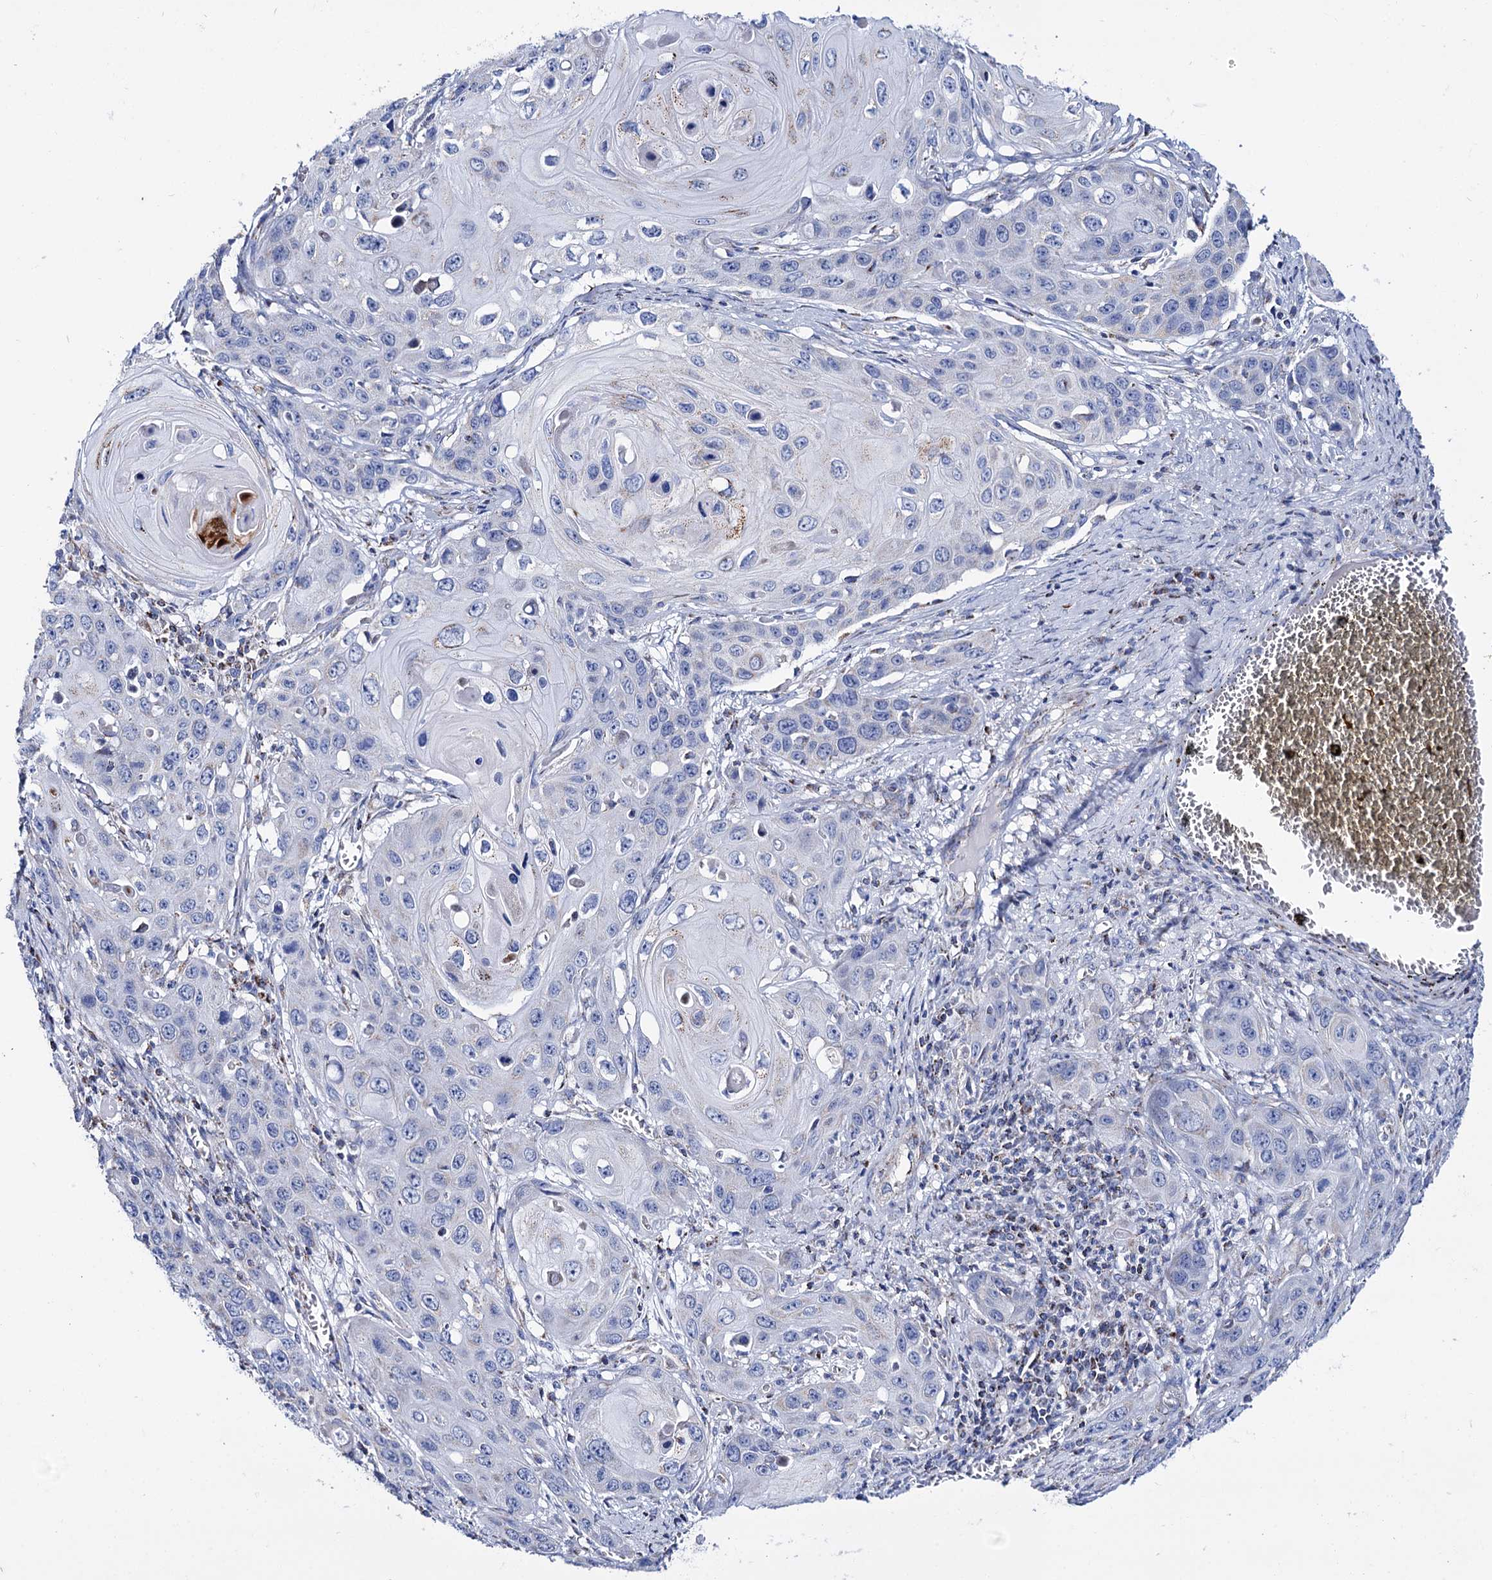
{"staining": {"intensity": "negative", "quantity": "none", "location": "none"}, "tissue": "skin cancer", "cell_type": "Tumor cells", "image_type": "cancer", "snomed": [{"axis": "morphology", "description": "Squamous cell carcinoma, NOS"}, {"axis": "topography", "description": "Skin"}], "caption": "DAB immunohistochemical staining of skin squamous cell carcinoma reveals no significant staining in tumor cells.", "gene": "UBASH3B", "patient": {"sex": "male", "age": 55}}